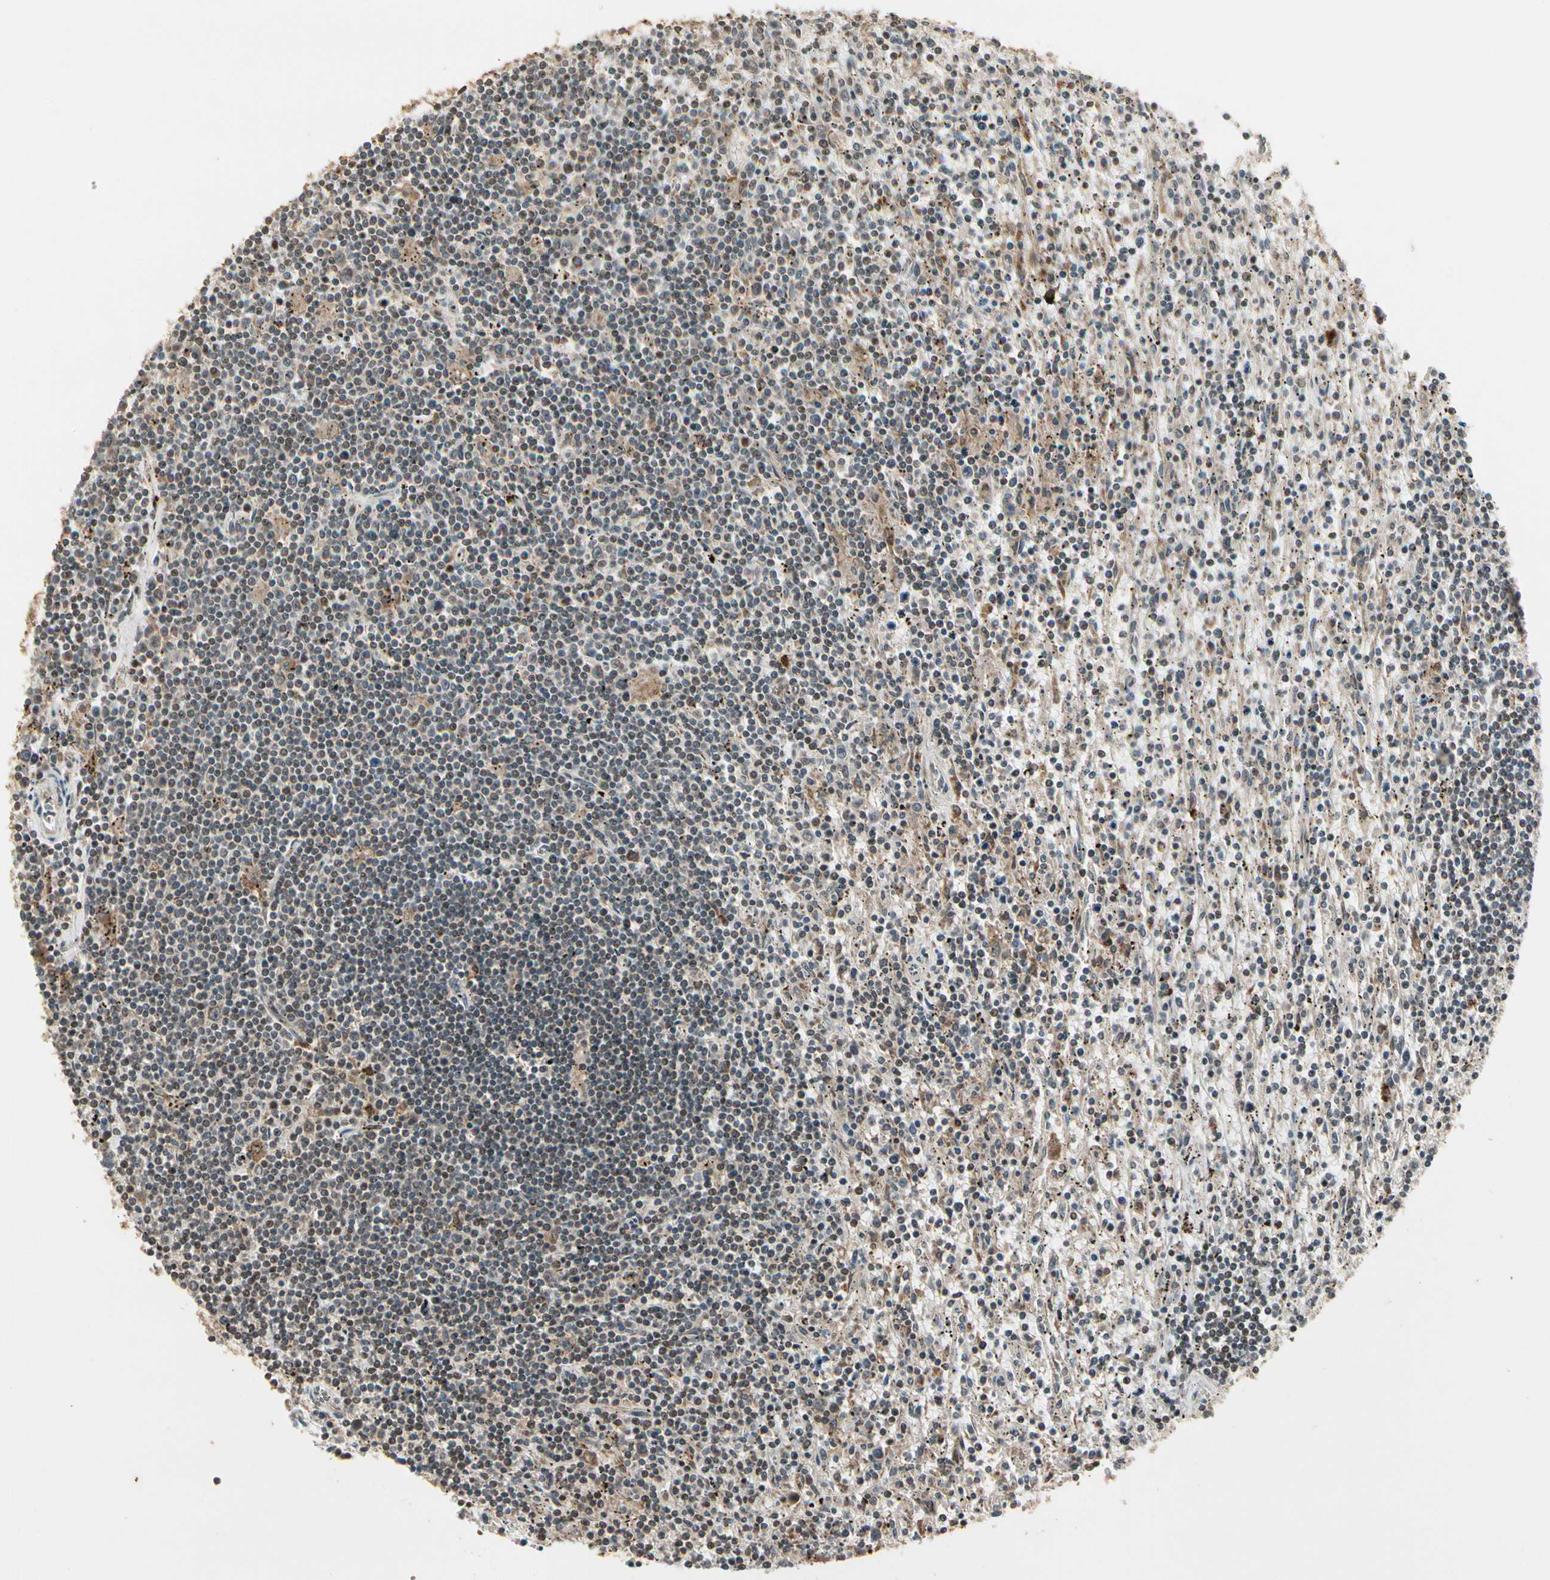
{"staining": {"intensity": "weak", "quantity": "<25%", "location": "cytoplasmic/membranous"}, "tissue": "lymphoma", "cell_type": "Tumor cells", "image_type": "cancer", "snomed": [{"axis": "morphology", "description": "Malignant lymphoma, non-Hodgkin's type, Low grade"}, {"axis": "topography", "description": "Spleen"}], "caption": "Immunohistochemistry of human low-grade malignant lymphoma, non-Hodgkin's type demonstrates no positivity in tumor cells. (DAB immunohistochemistry with hematoxylin counter stain).", "gene": "GLUL", "patient": {"sex": "male", "age": 76}}